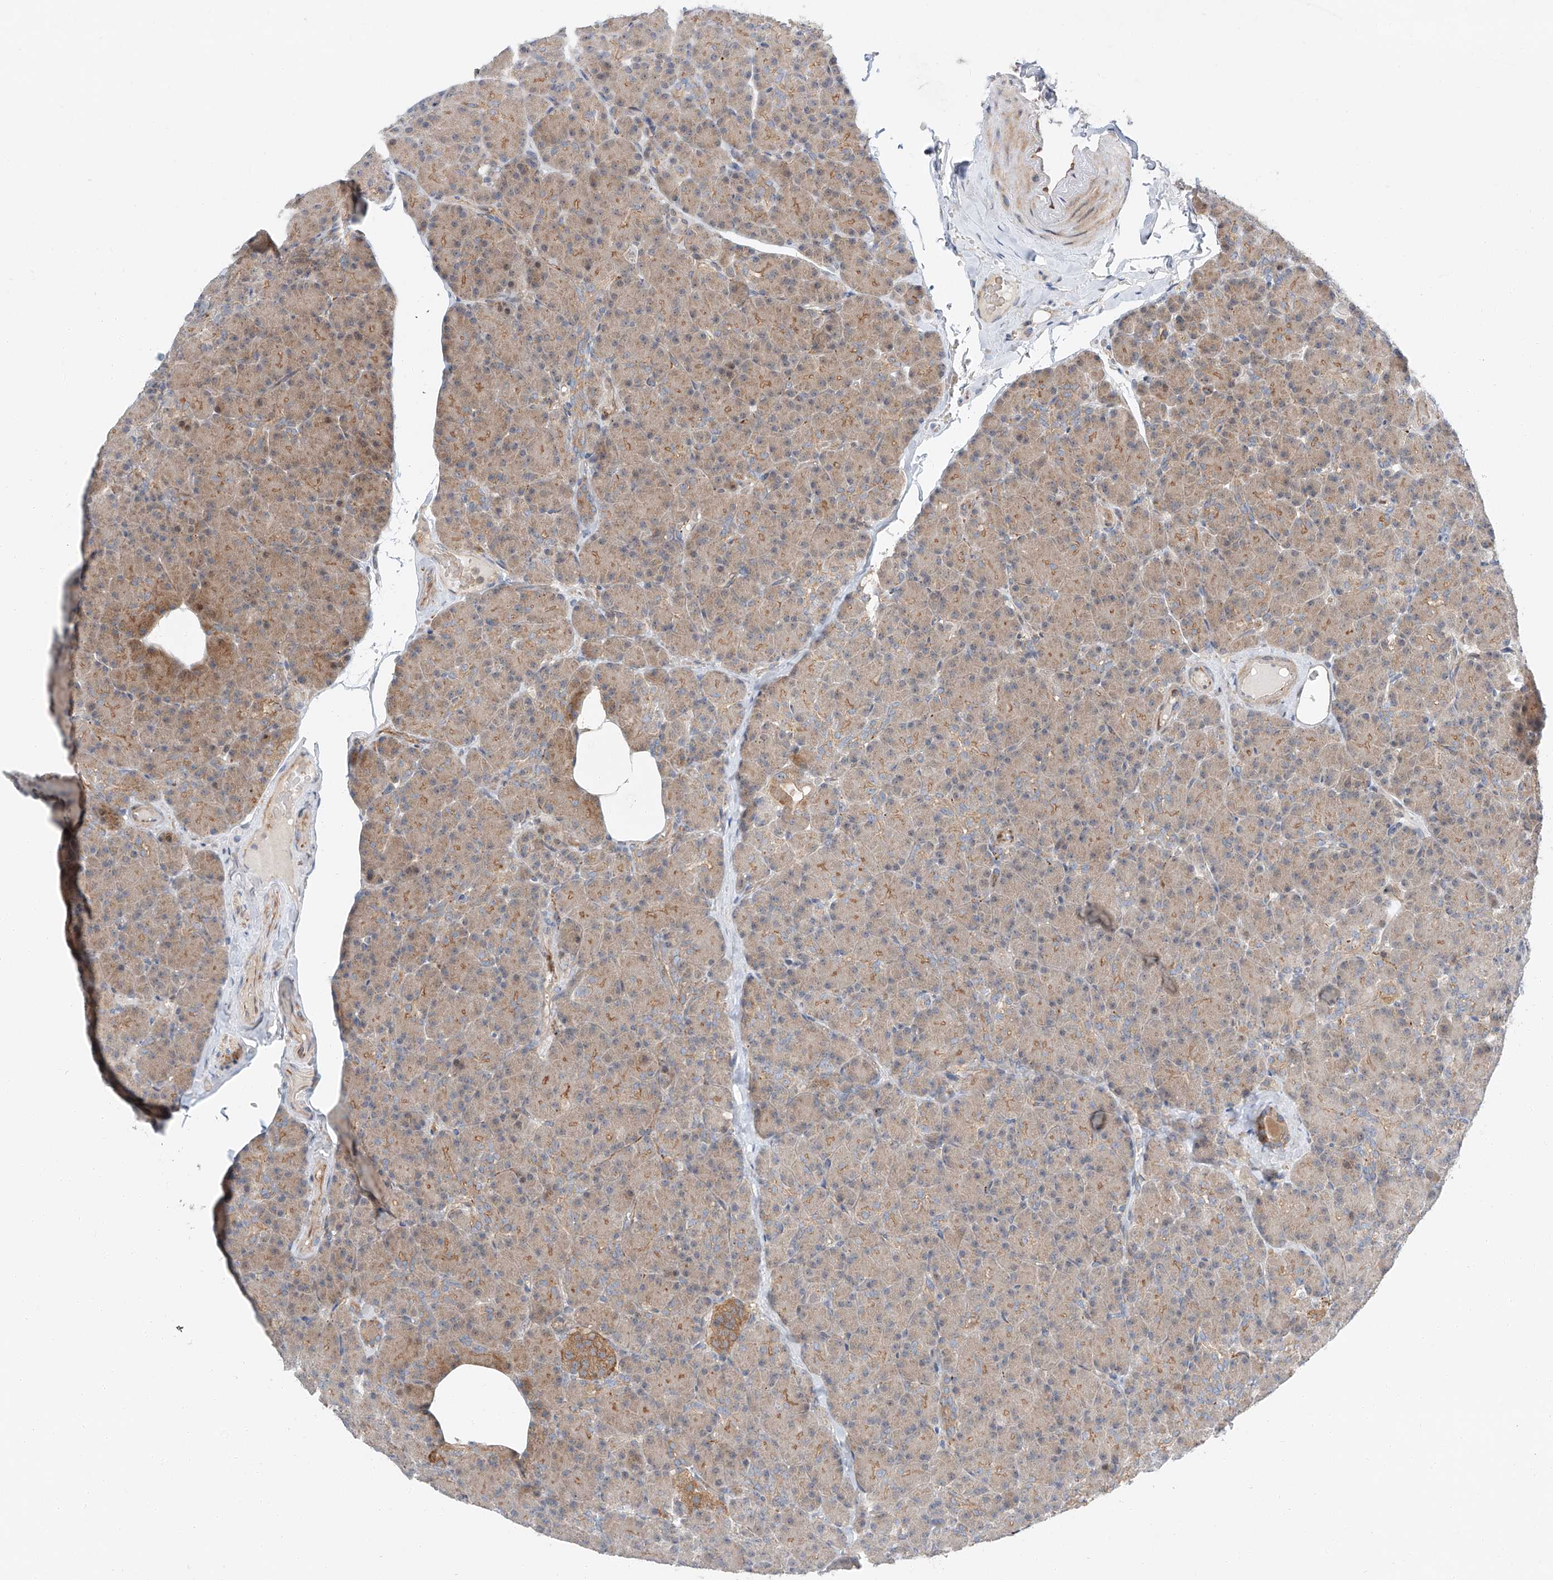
{"staining": {"intensity": "weak", "quantity": "25%-75%", "location": "cytoplasmic/membranous"}, "tissue": "pancreas", "cell_type": "Exocrine glandular cells", "image_type": "normal", "snomed": [{"axis": "morphology", "description": "Normal tissue, NOS"}, {"axis": "topography", "description": "Pancreas"}], "caption": "Immunohistochemistry (IHC) image of normal human pancreas stained for a protein (brown), which demonstrates low levels of weak cytoplasmic/membranous staining in approximately 25%-75% of exocrine glandular cells.", "gene": "CLDND1", "patient": {"sex": "female", "age": 43}}